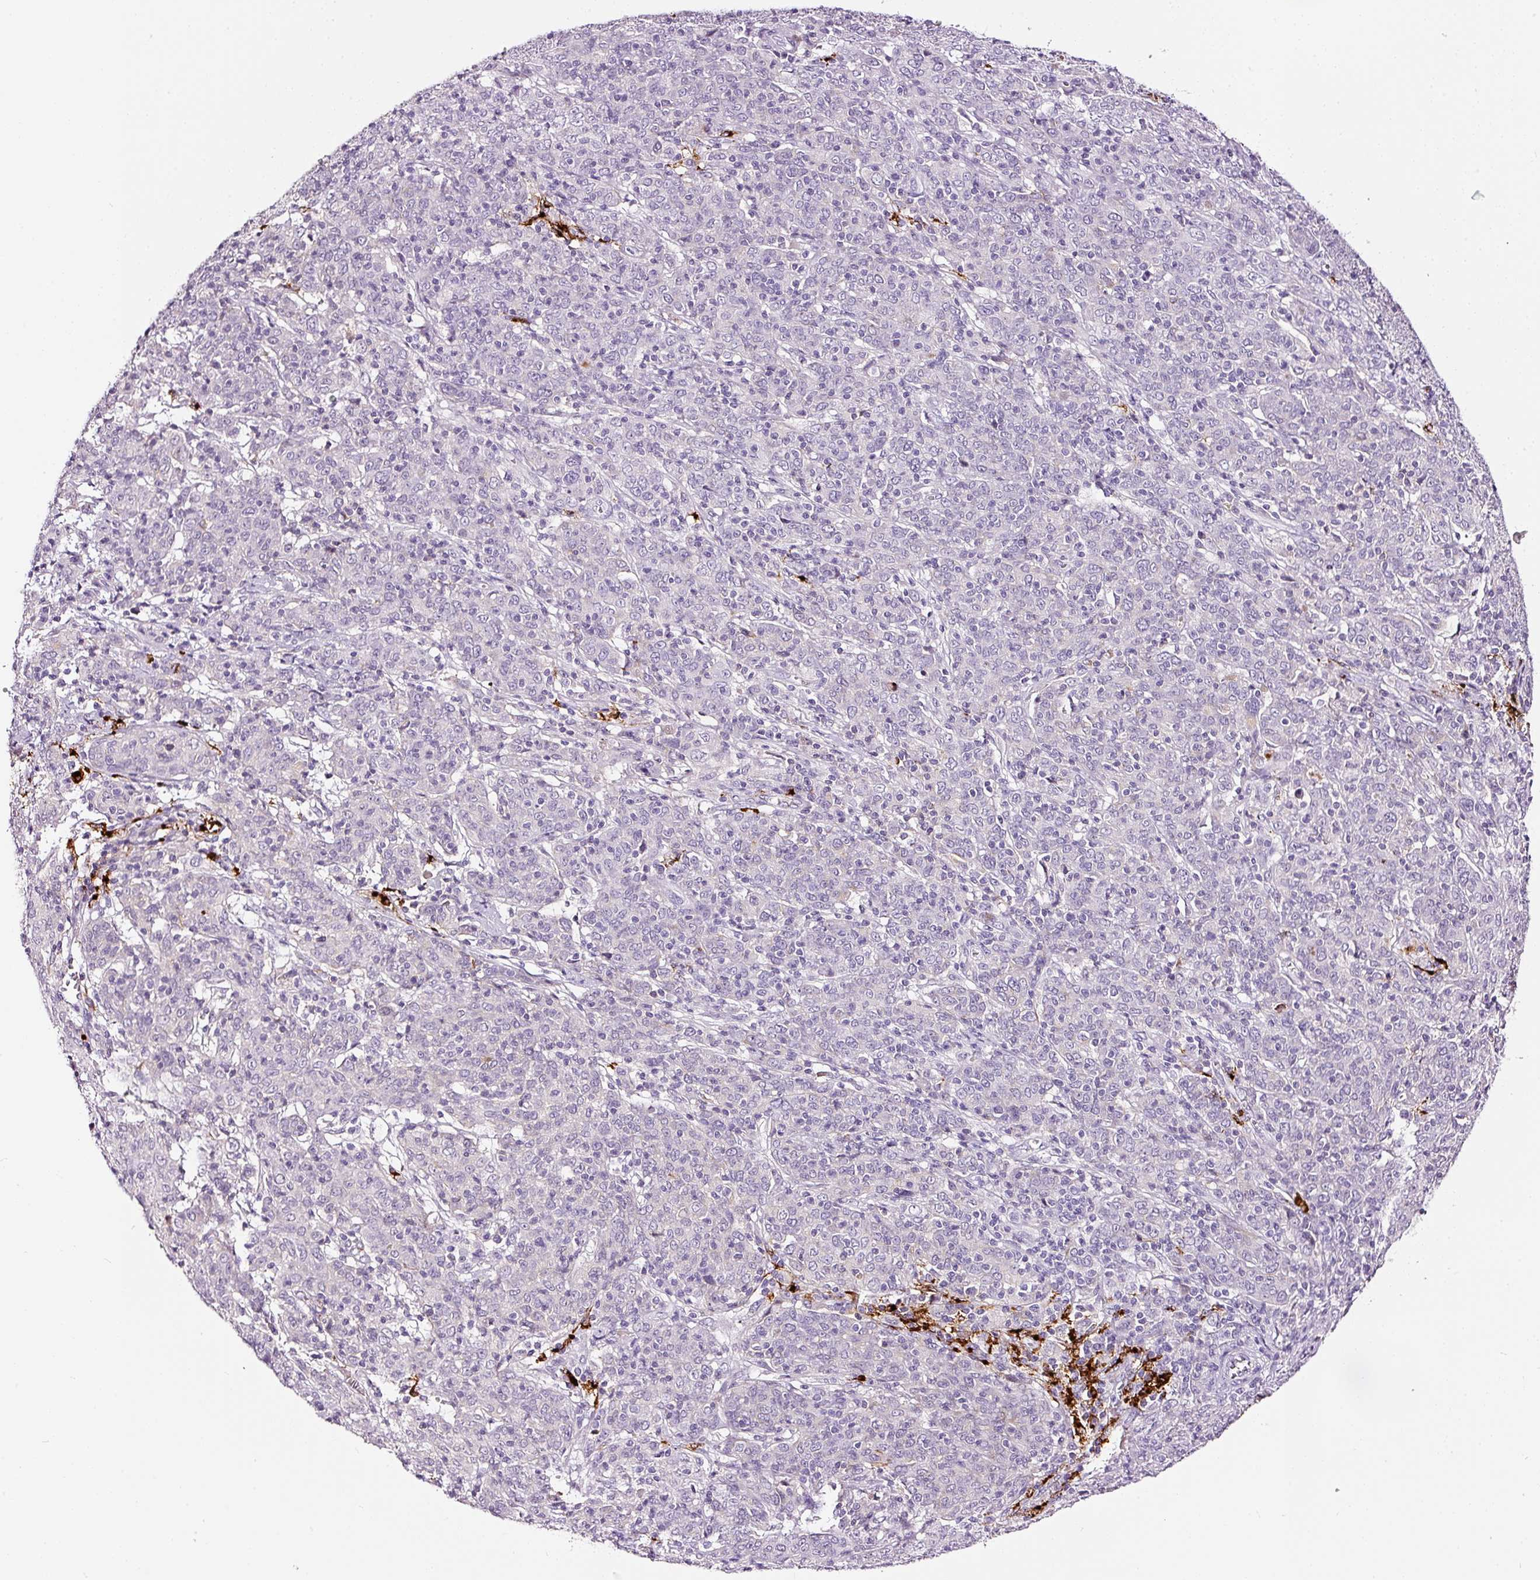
{"staining": {"intensity": "negative", "quantity": "none", "location": "none"}, "tissue": "cervical cancer", "cell_type": "Tumor cells", "image_type": "cancer", "snomed": [{"axis": "morphology", "description": "Squamous cell carcinoma, NOS"}, {"axis": "topography", "description": "Cervix"}], "caption": "Tumor cells are negative for protein expression in human squamous cell carcinoma (cervical). (DAB (3,3'-diaminobenzidine) IHC, high magnification).", "gene": "LAMP3", "patient": {"sex": "female", "age": 67}}